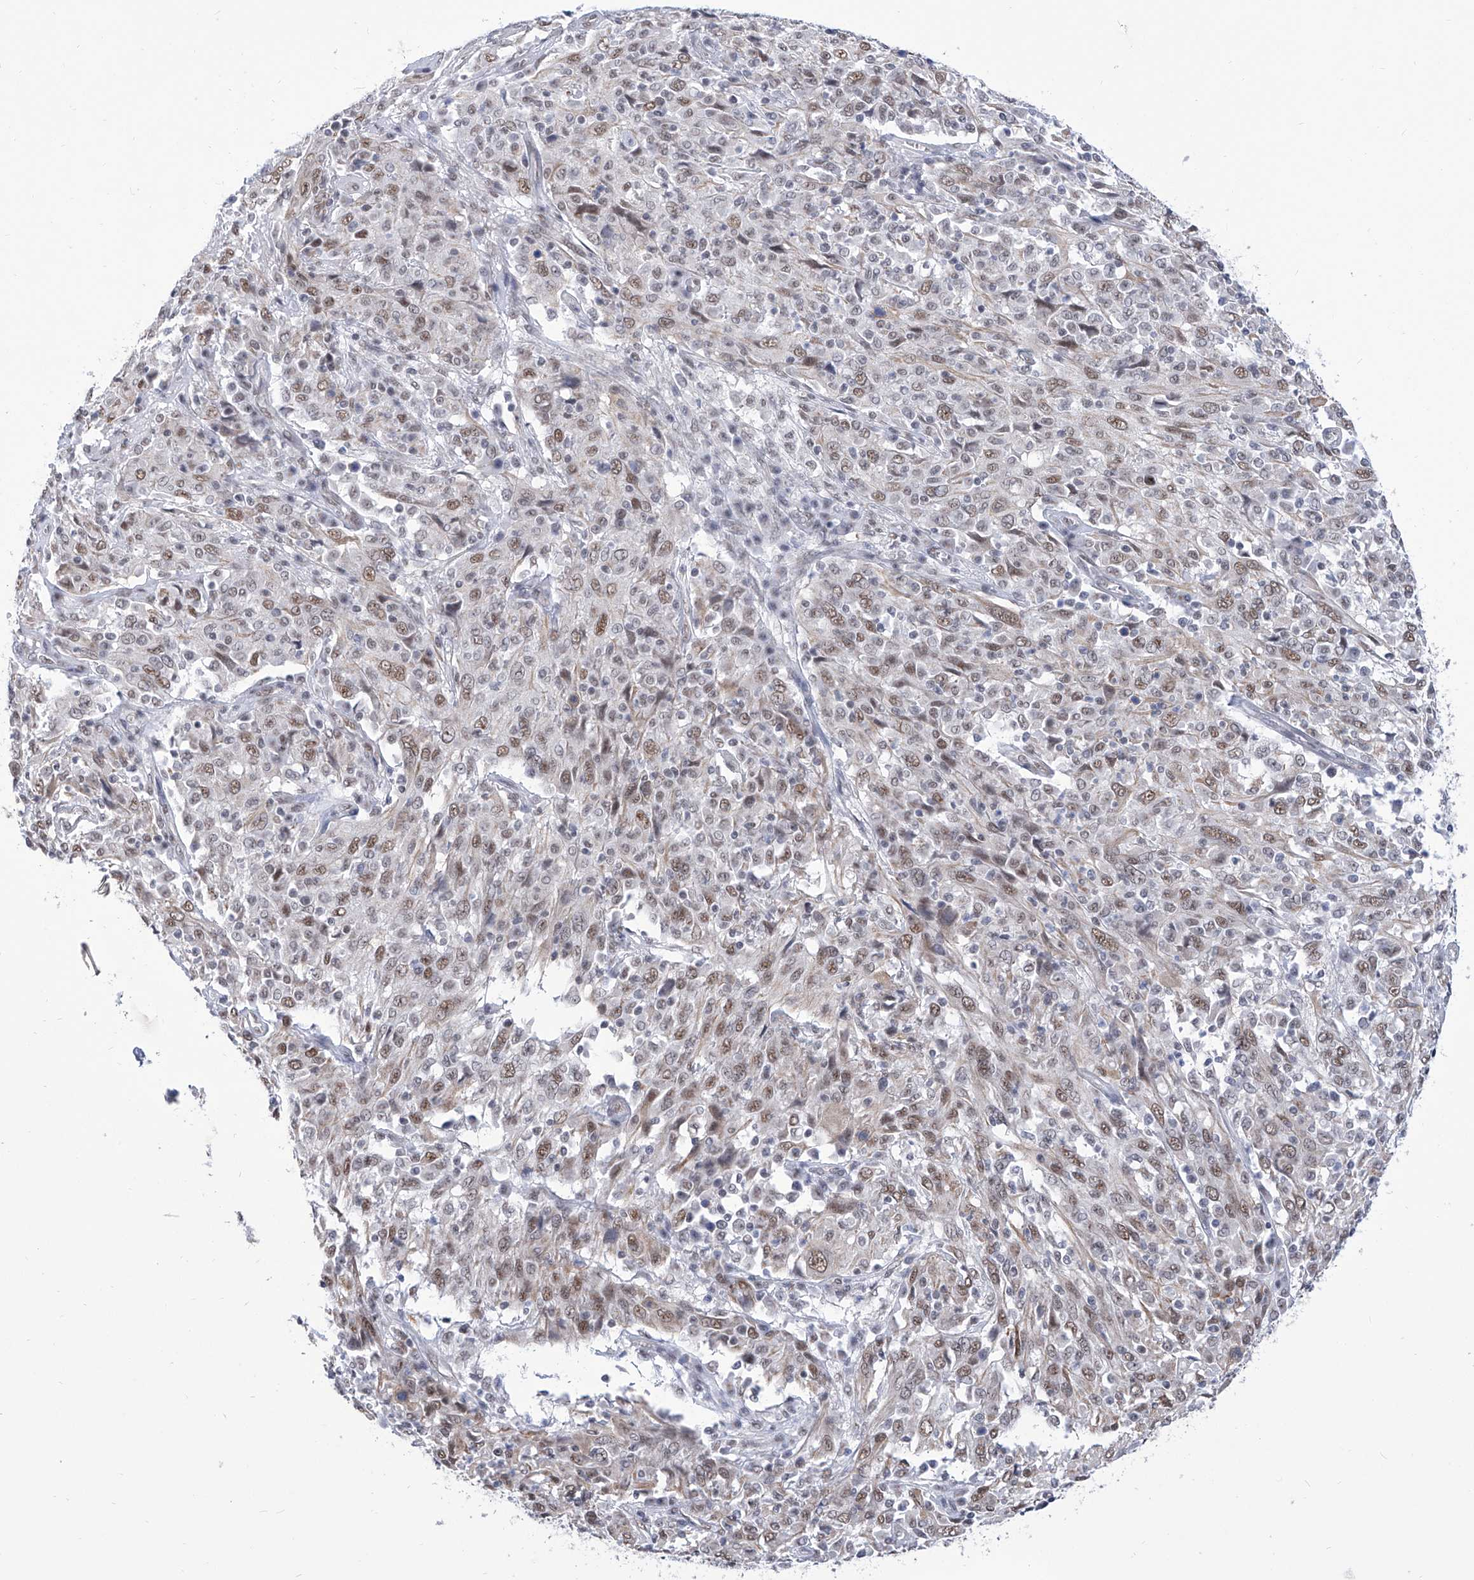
{"staining": {"intensity": "moderate", "quantity": ">75%", "location": "nuclear"}, "tissue": "cervical cancer", "cell_type": "Tumor cells", "image_type": "cancer", "snomed": [{"axis": "morphology", "description": "Squamous cell carcinoma, NOS"}, {"axis": "topography", "description": "Cervix"}], "caption": "Immunohistochemical staining of human cervical squamous cell carcinoma demonstrates medium levels of moderate nuclear protein positivity in approximately >75% of tumor cells. Nuclei are stained in blue.", "gene": "SART1", "patient": {"sex": "female", "age": 46}}